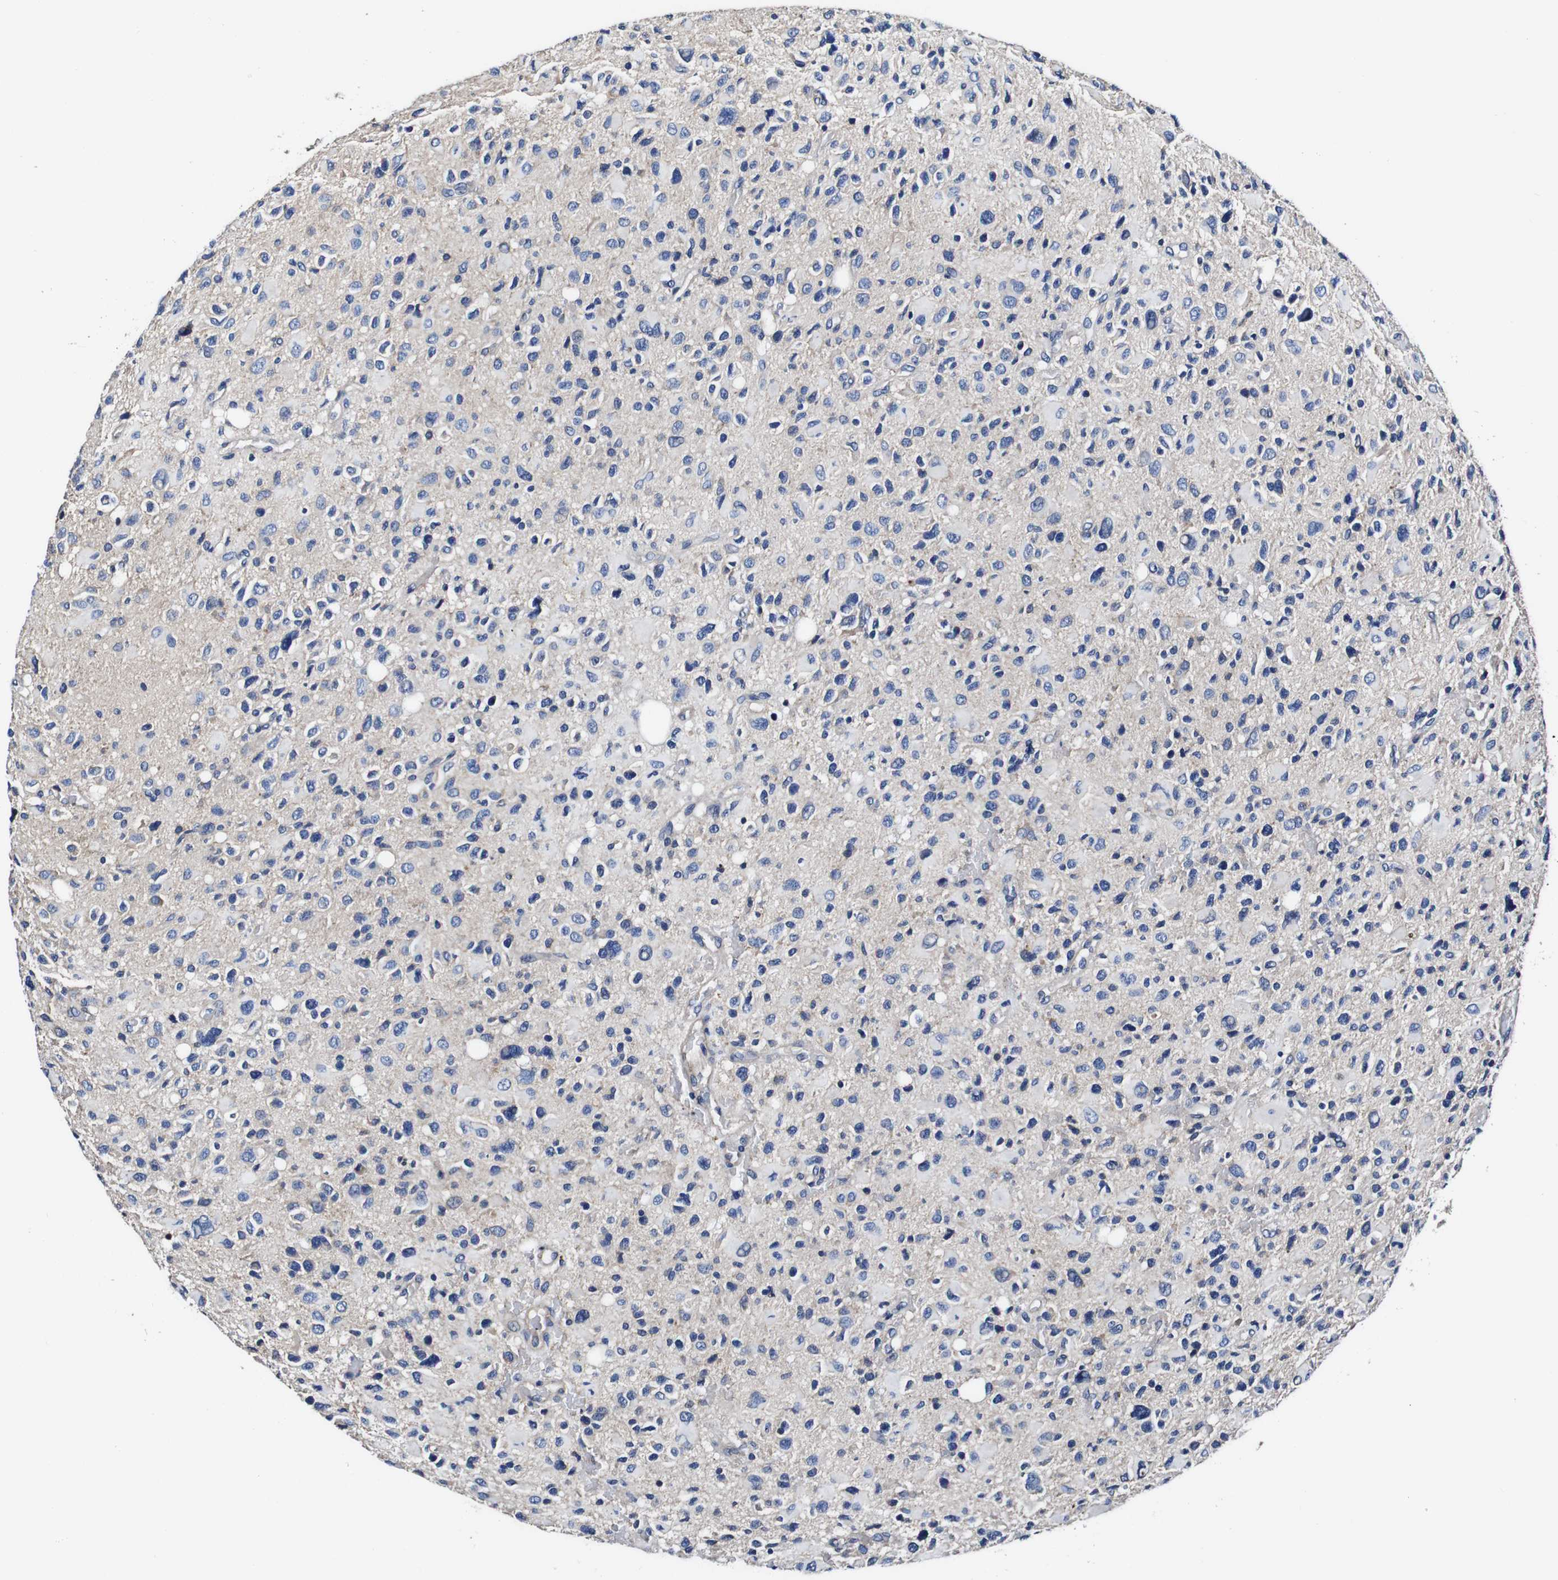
{"staining": {"intensity": "negative", "quantity": "none", "location": "none"}, "tissue": "glioma", "cell_type": "Tumor cells", "image_type": "cancer", "snomed": [{"axis": "morphology", "description": "Glioma, malignant, High grade"}, {"axis": "topography", "description": "Brain"}], "caption": "Immunohistochemistry of human glioma exhibits no positivity in tumor cells.", "gene": "PDCD6IP", "patient": {"sex": "male", "age": 48}}